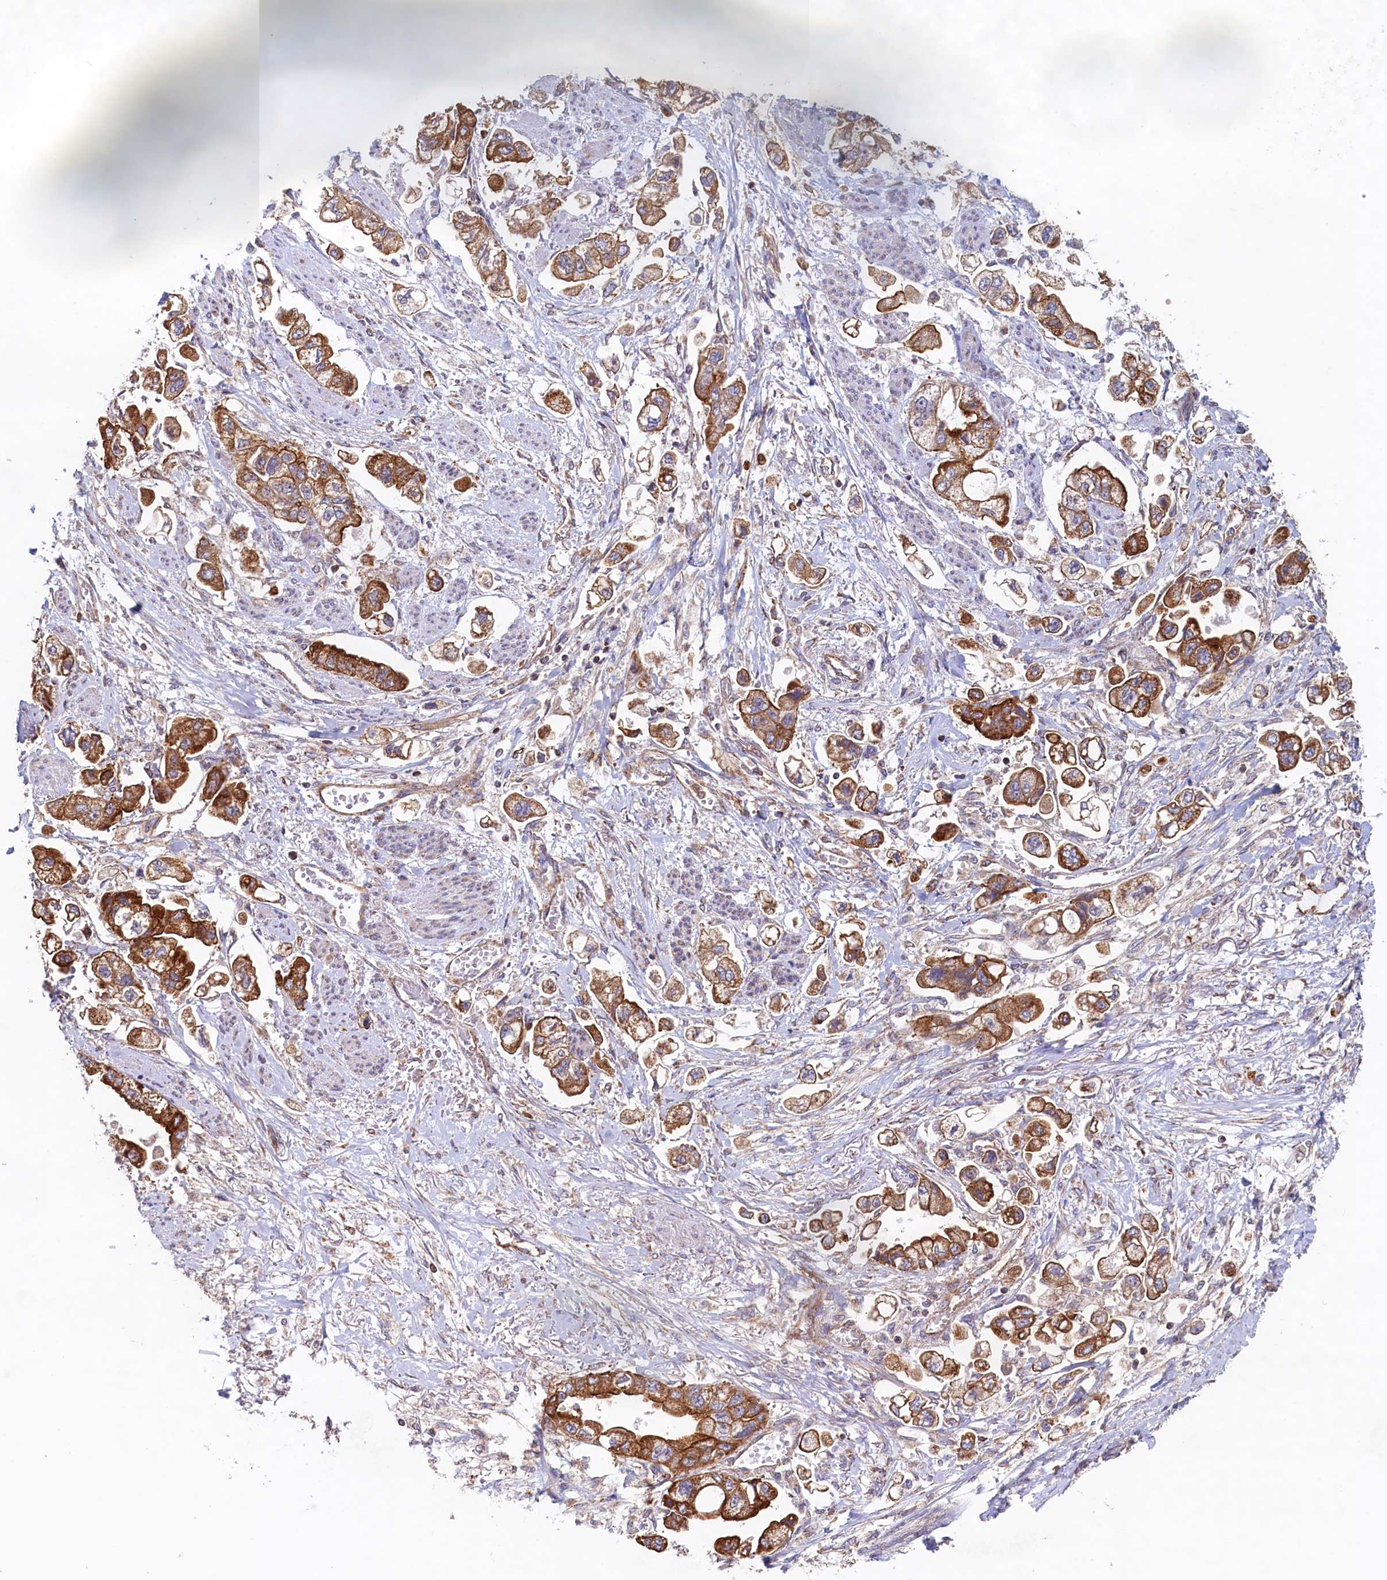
{"staining": {"intensity": "moderate", "quantity": ">75%", "location": "cytoplasmic/membranous"}, "tissue": "stomach cancer", "cell_type": "Tumor cells", "image_type": "cancer", "snomed": [{"axis": "morphology", "description": "Adenocarcinoma, NOS"}, {"axis": "topography", "description": "Stomach"}], "caption": "Immunohistochemistry (DAB) staining of human stomach cancer demonstrates moderate cytoplasmic/membranous protein staining in approximately >75% of tumor cells. (DAB (3,3'-diaminobenzidine) IHC with brightfield microscopy, high magnification).", "gene": "UBE3B", "patient": {"sex": "male", "age": 62}}